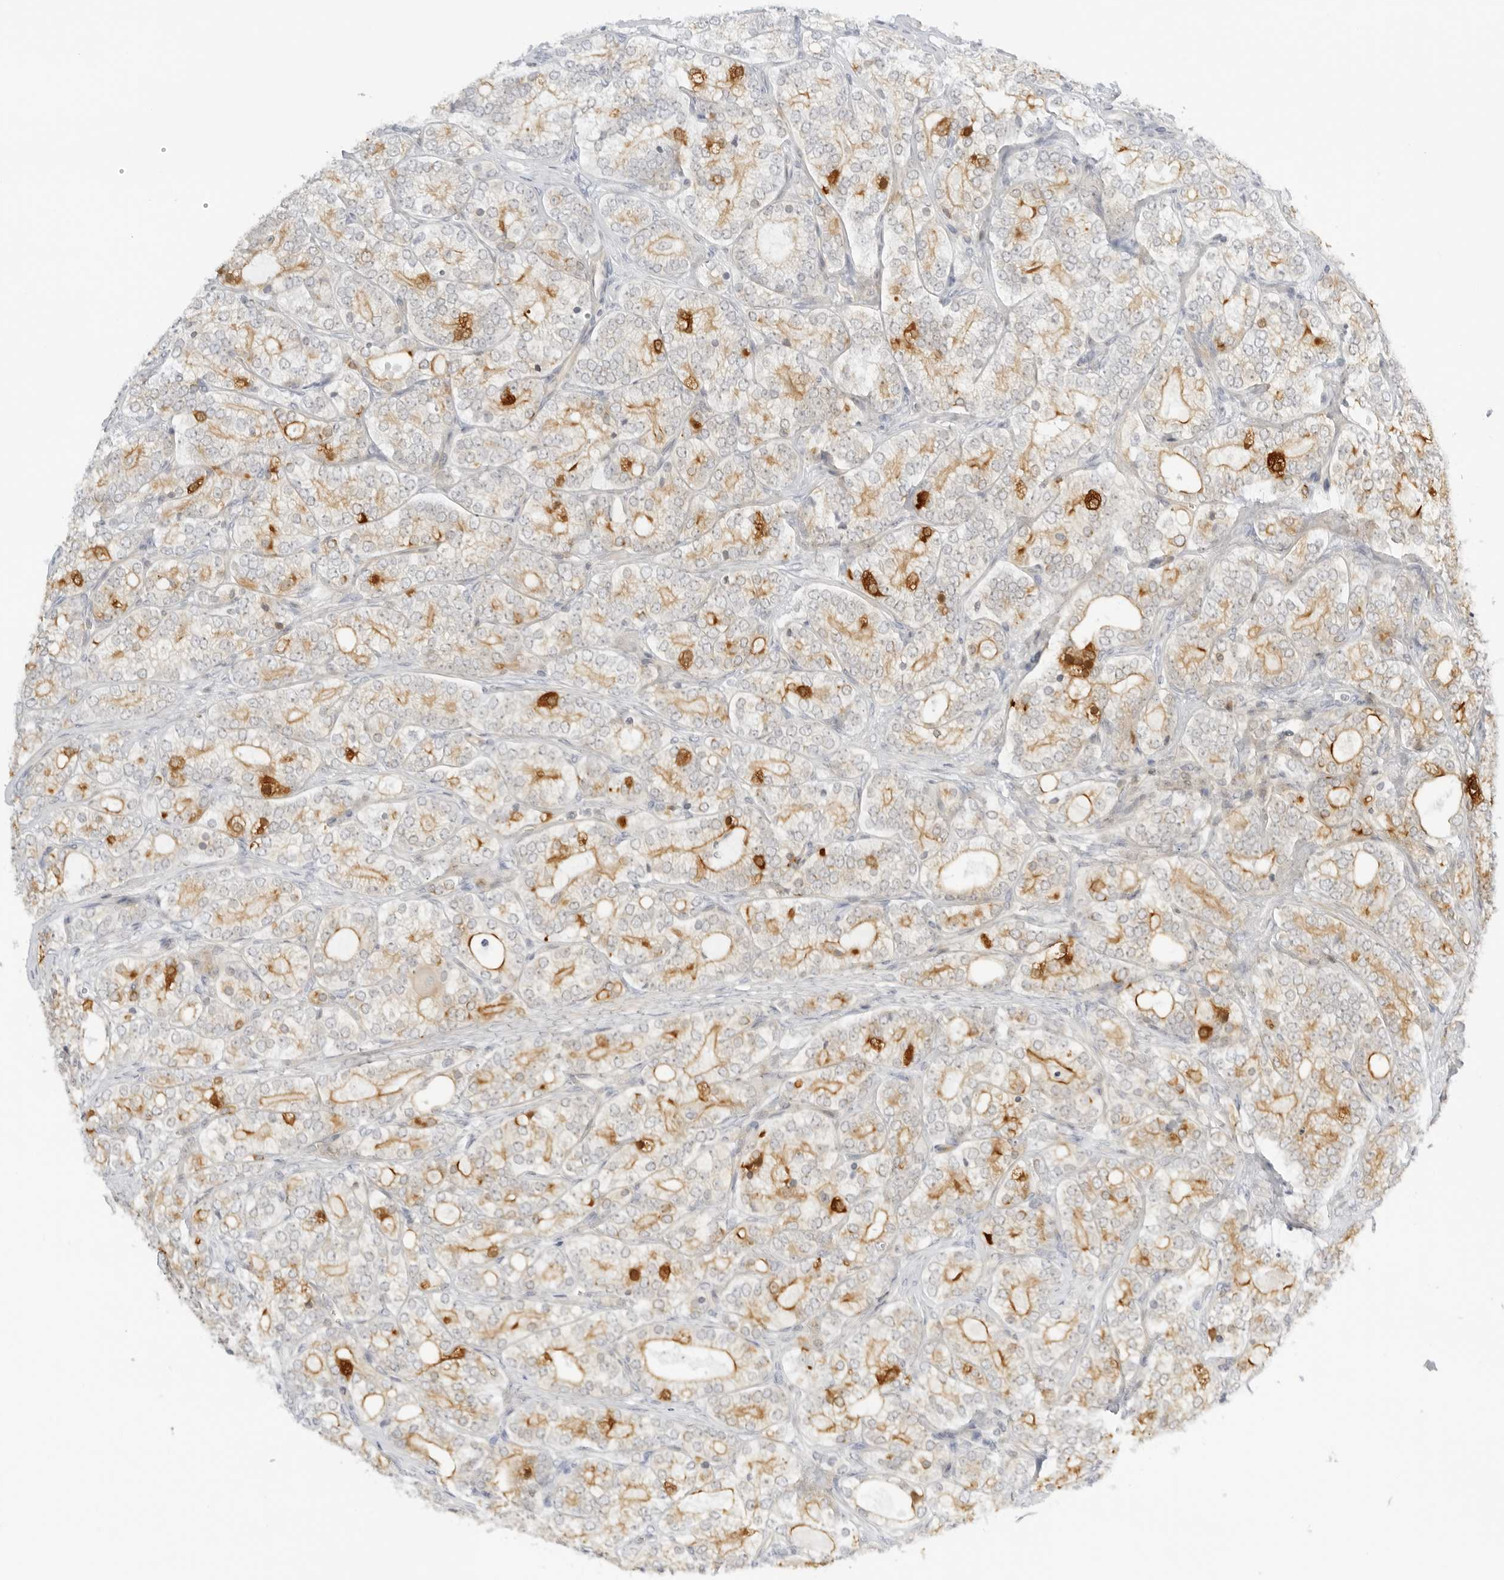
{"staining": {"intensity": "moderate", "quantity": "25%-75%", "location": "cytoplasmic/membranous"}, "tissue": "prostate cancer", "cell_type": "Tumor cells", "image_type": "cancer", "snomed": [{"axis": "morphology", "description": "Adenocarcinoma, High grade"}, {"axis": "topography", "description": "Prostate"}], "caption": "DAB (3,3'-diaminobenzidine) immunohistochemical staining of high-grade adenocarcinoma (prostate) reveals moderate cytoplasmic/membranous protein positivity in about 25%-75% of tumor cells.", "gene": "OSCP1", "patient": {"sex": "male", "age": 57}}